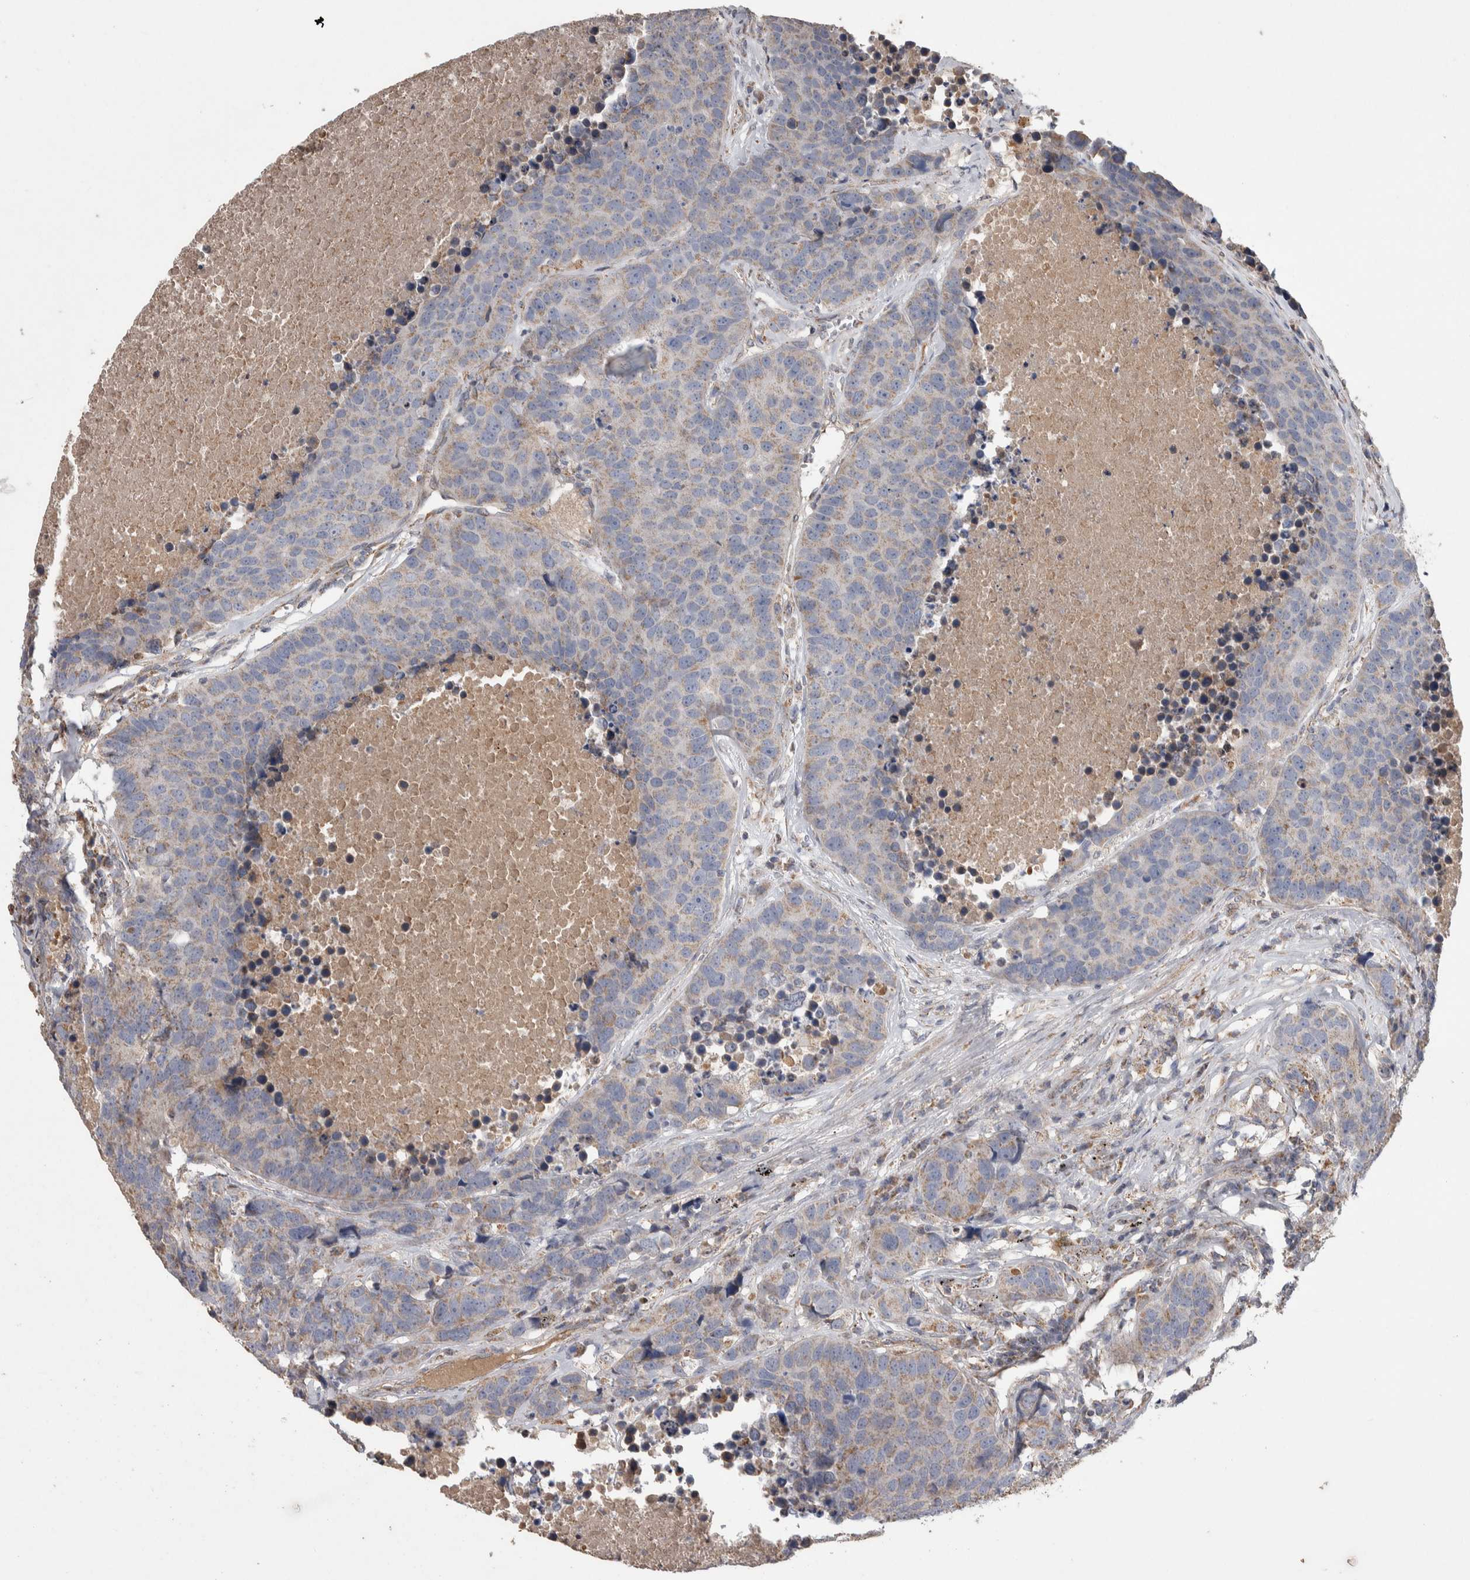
{"staining": {"intensity": "weak", "quantity": "25%-75%", "location": "cytoplasmic/membranous"}, "tissue": "carcinoid", "cell_type": "Tumor cells", "image_type": "cancer", "snomed": [{"axis": "morphology", "description": "Carcinoid, malignant, NOS"}, {"axis": "topography", "description": "Lung"}], "caption": "Carcinoid was stained to show a protein in brown. There is low levels of weak cytoplasmic/membranous staining in about 25%-75% of tumor cells. The staining is performed using DAB brown chromogen to label protein expression. The nuclei are counter-stained blue using hematoxylin.", "gene": "SCO1", "patient": {"sex": "male", "age": 60}}